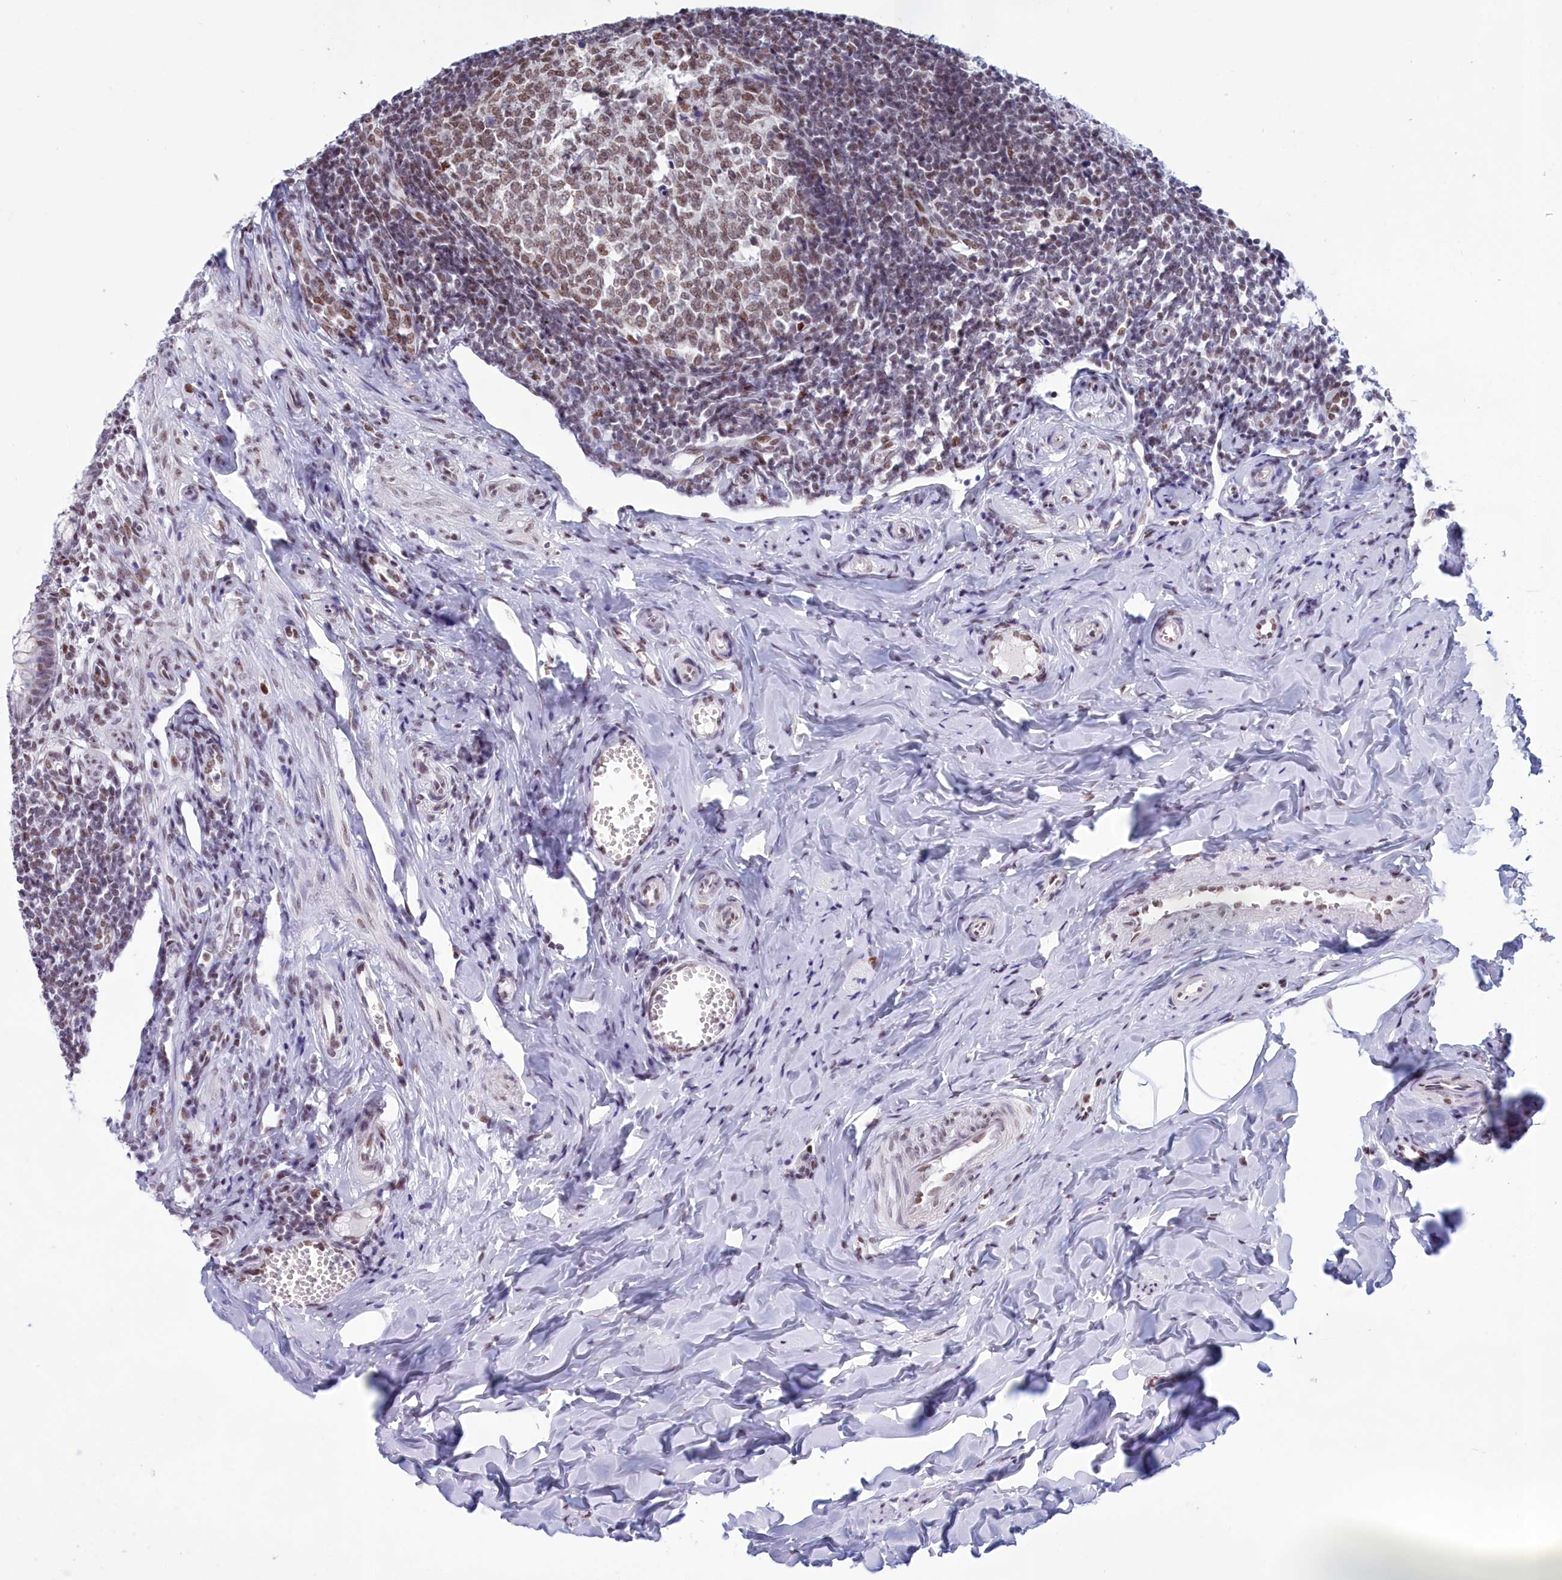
{"staining": {"intensity": "weak", "quantity": "25%-75%", "location": "nuclear"}, "tissue": "appendix", "cell_type": "Glandular cells", "image_type": "normal", "snomed": [{"axis": "morphology", "description": "Normal tissue, NOS"}, {"axis": "topography", "description": "Appendix"}], "caption": "Immunohistochemical staining of benign appendix shows 25%-75% levels of weak nuclear protein expression in about 25%-75% of glandular cells. (DAB (3,3'-diaminobenzidine) = brown stain, brightfield microscopy at high magnification).", "gene": "CDC26", "patient": {"sex": "female", "age": 33}}